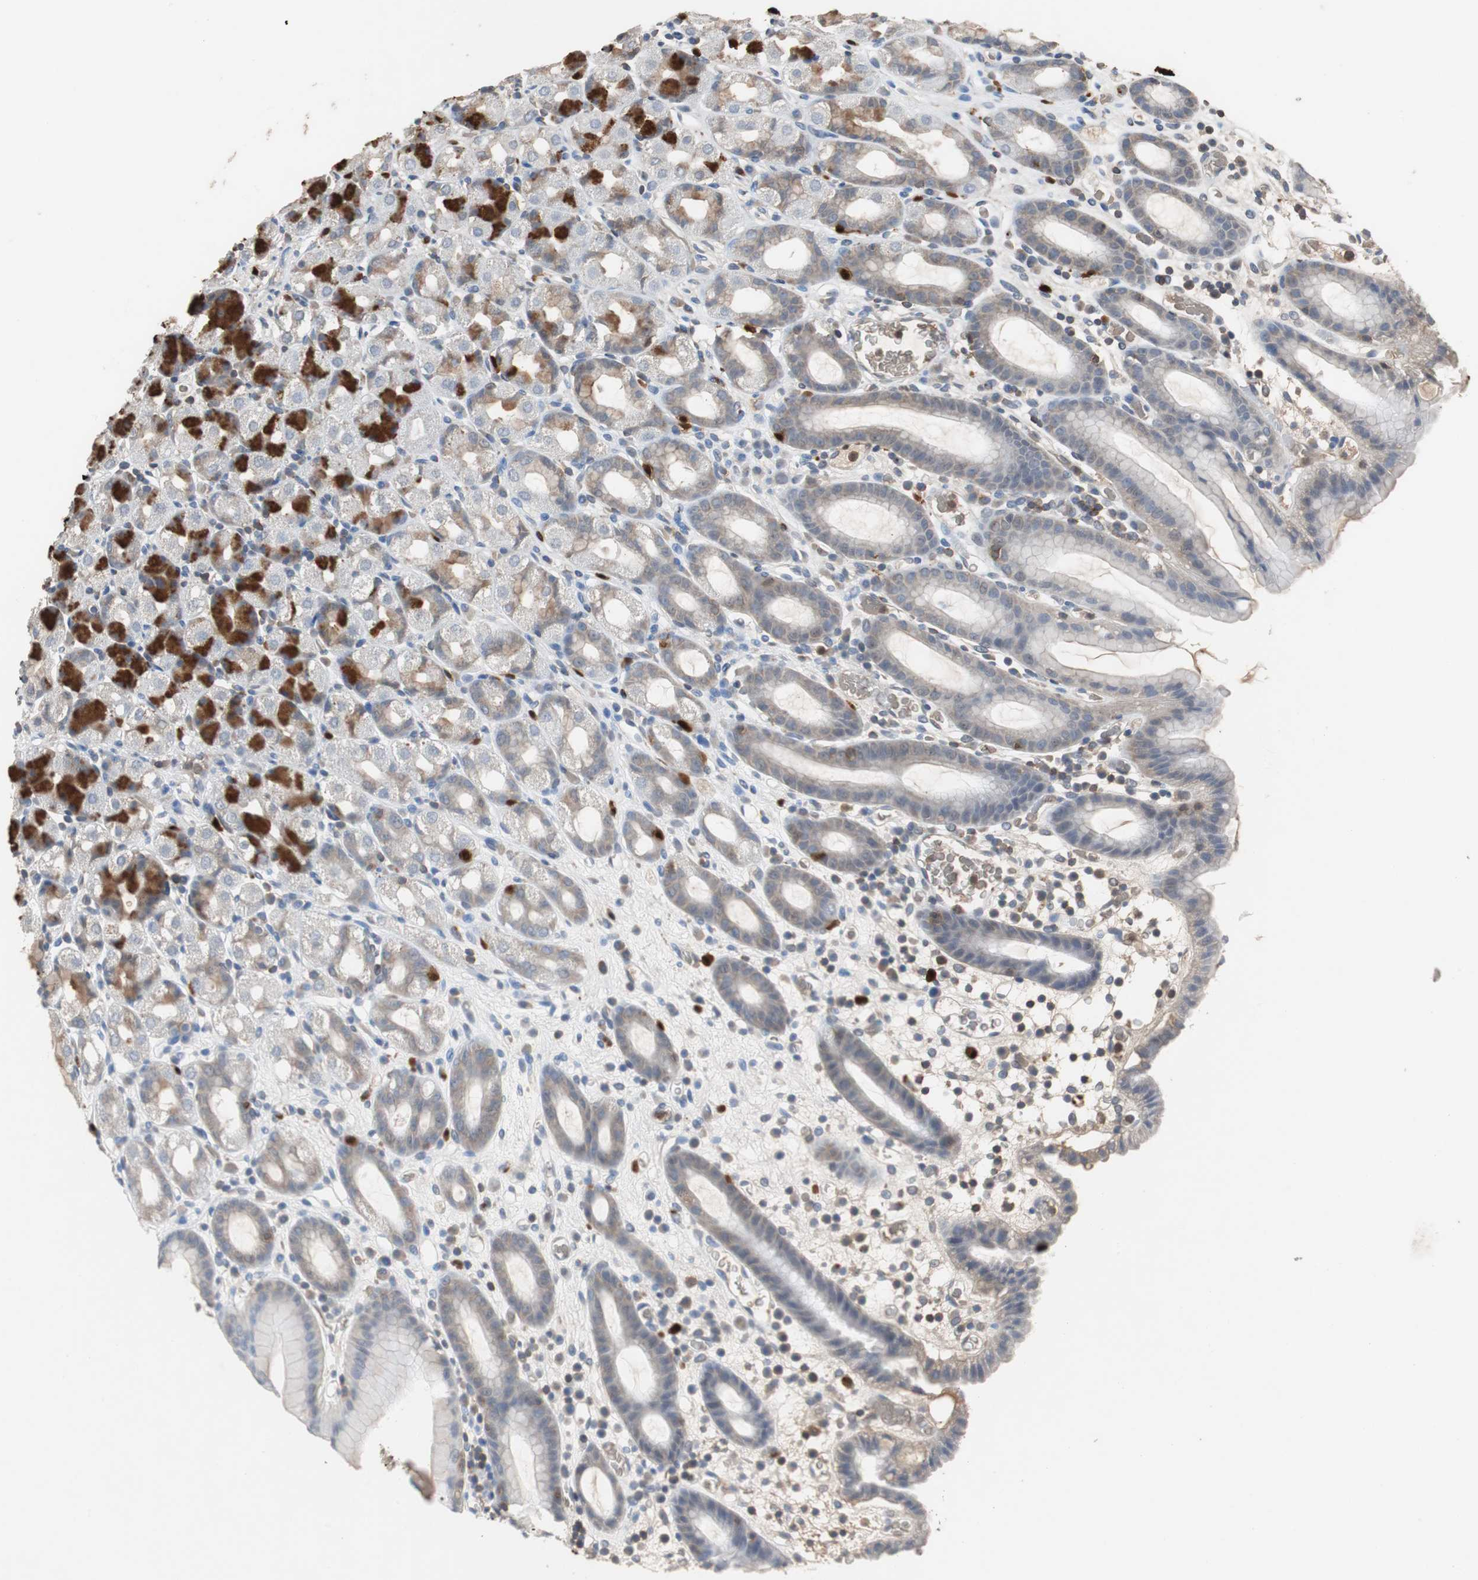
{"staining": {"intensity": "strong", "quantity": "25%-75%", "location": "cytoplasmic/membranous"}, "tissue": "stomach", "cell_type": "Glandular cells", "image_type": "normal", "snomed": [{"axis": "morphology", "description": "Normal tissue, NOS"}, {"axis": "topography", "description": "Stomach, upper"}], "caption": "High-magnification brightfield microscopy of unremarkable stomach stained with DAB (3,3'-diaminobenzidine) (brown) and counterstained with hematoxylin (blue). glandular cells exhibit strong cytoplasmic/membranous staining is present in about25%-75% of cells.", "gene": "CALB2", "patient": {"sex": "male", "age": 68}}